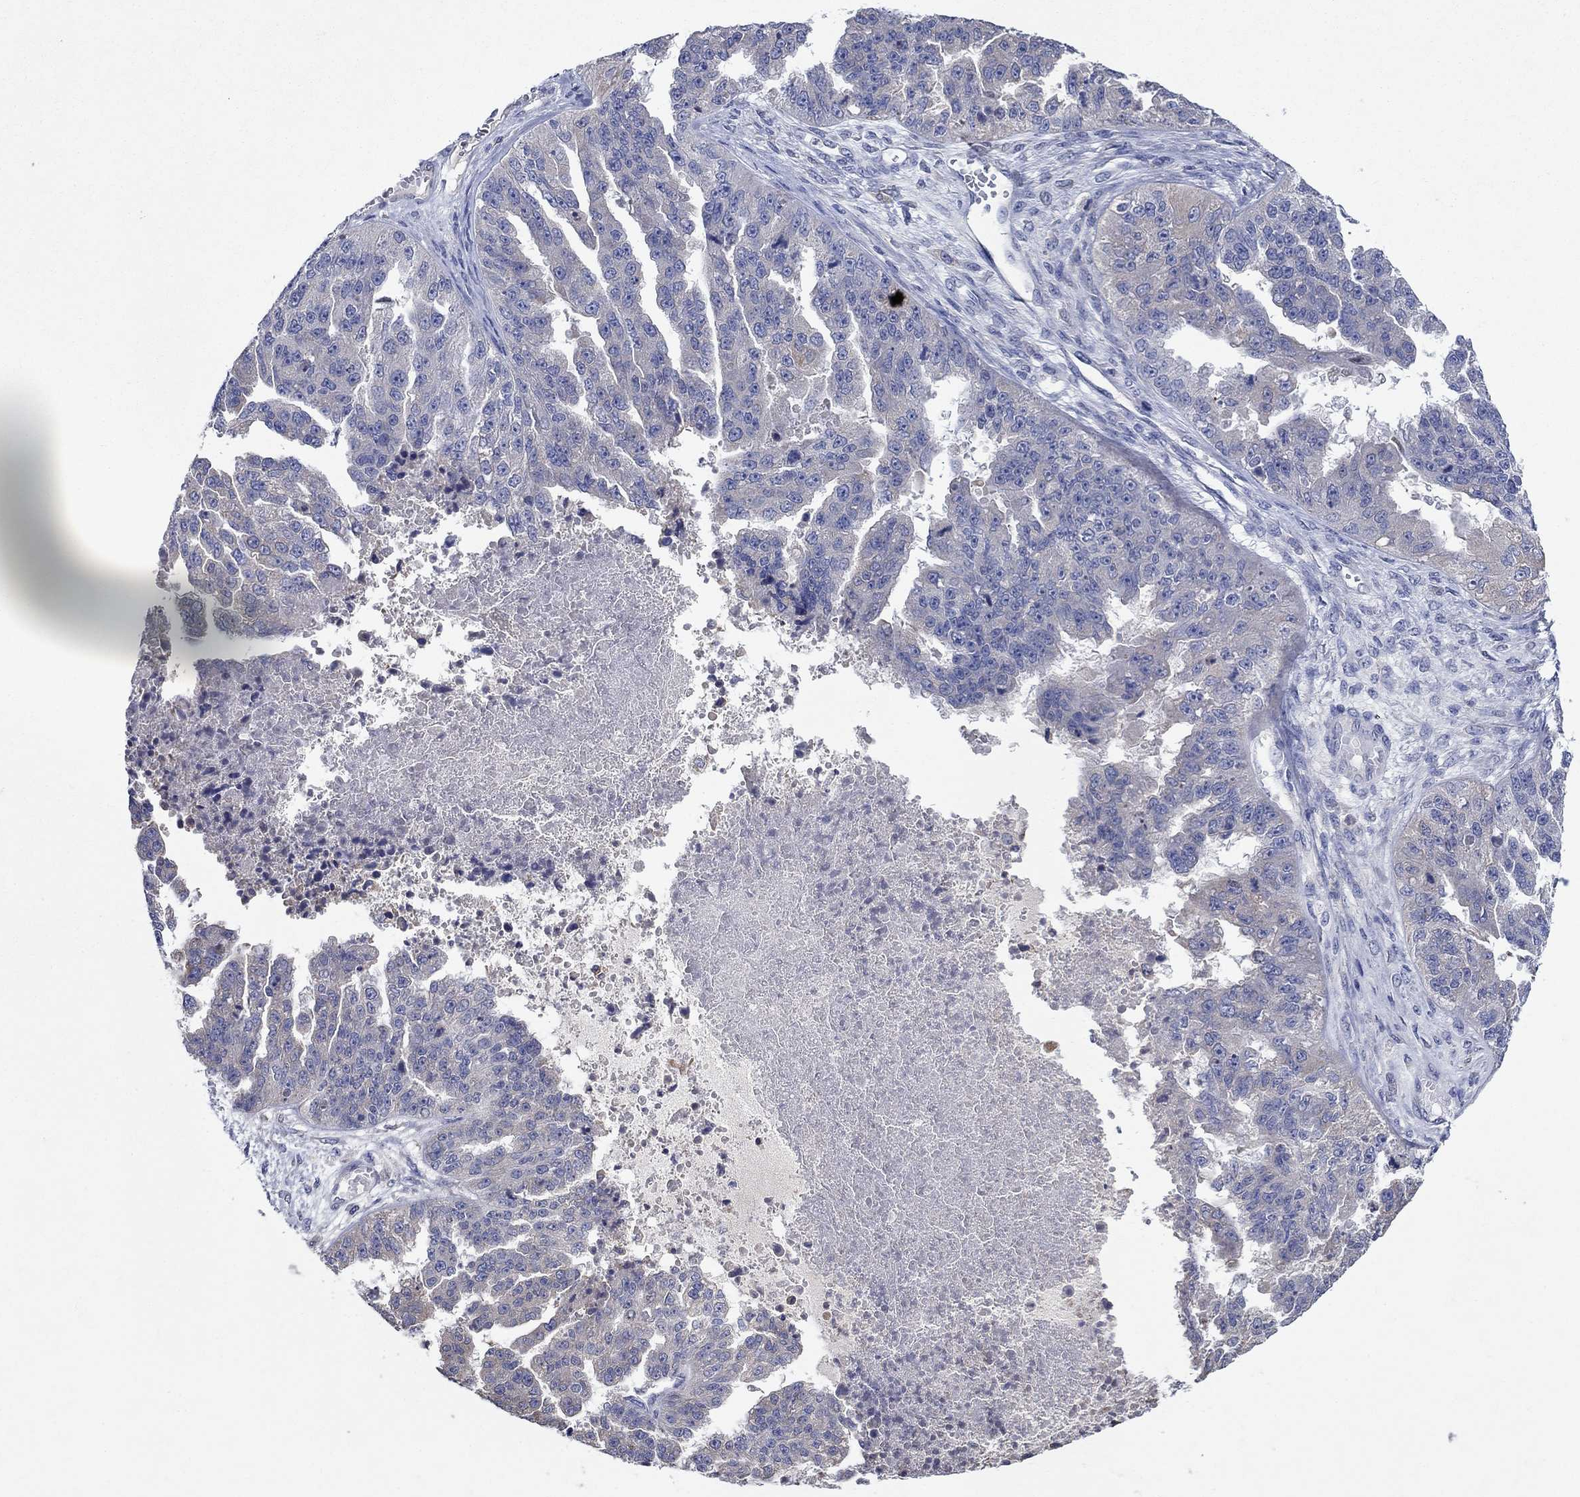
{"staining": {"intensity": "negative", "quantity": "none", "location": "none"}, "tissue": "ovarian cancer", "cell_type": "Tumor cells", "image_type": "cancer", "snomed": [{"axis": "morphology", "description": "Cystadenocarcinoma, serous, NOS"}, {"axis": "topography", "description": "Ovary"}], "caption": "A histopathology image of human ovarian serous cystadenocarcinoma is negative for staining in tumor cells. (DAB (3,3'-diaminobenzidine) immunohistochemistry, high magnification).", "gene": "SULT2B1", "patient": {"sex": "female", "age": 58}}